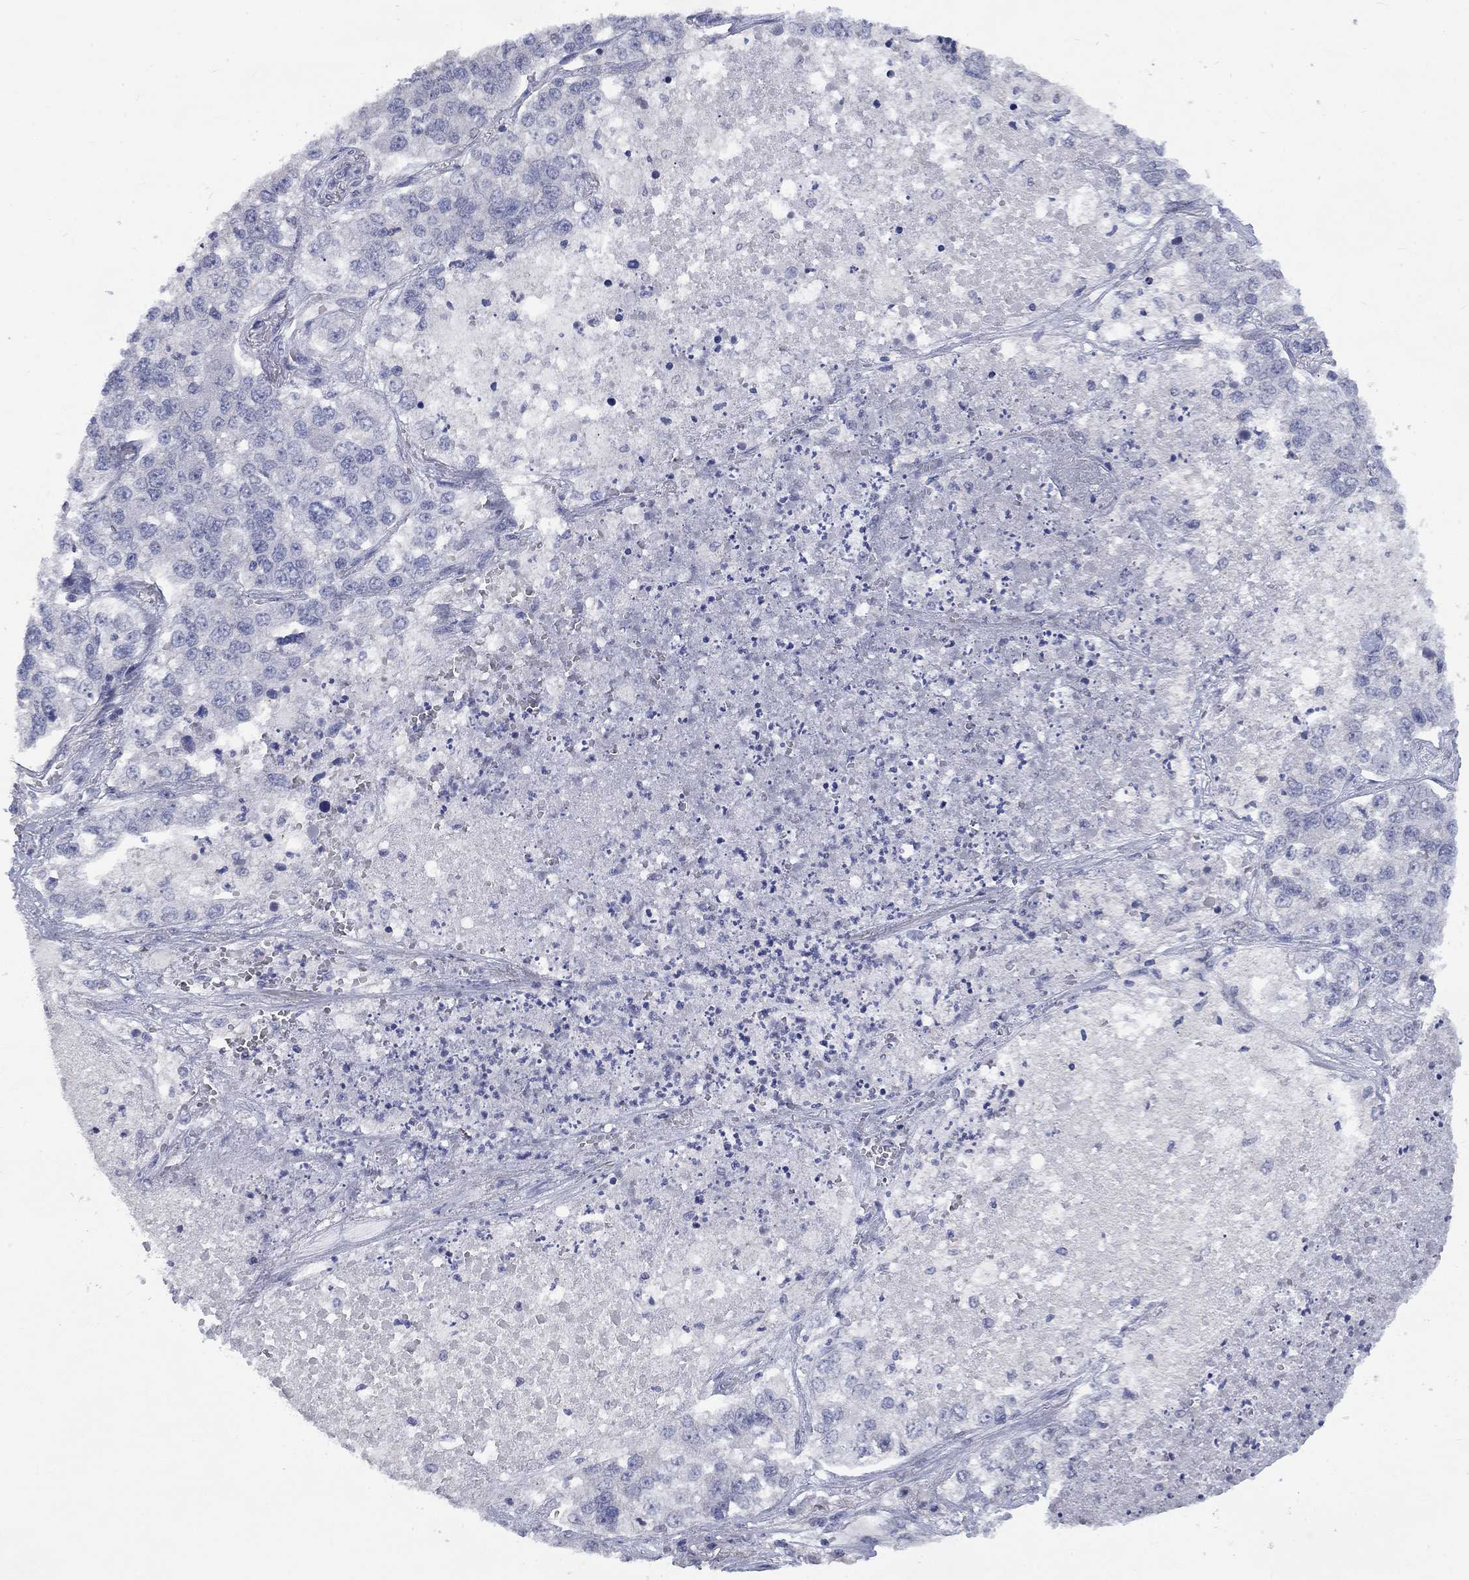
{"staining": {"intensity": "negative", "quantity": "none", "location": "none"}, "tissue": "lung cancer", "cell_type": "Tumor cells", "image_type": "cancer", "snomed": [{"axis": "morphology", "description": "Adenocarcinoma, NOS"}, {"axis": "topography", "description": "Lung"}], "caption": "Micrograph shows no significant protein staining in tumor cells of lung adenocarcinoma.", "gene": "SPATA33", "patient": {"sex": "male", "age": 49}}